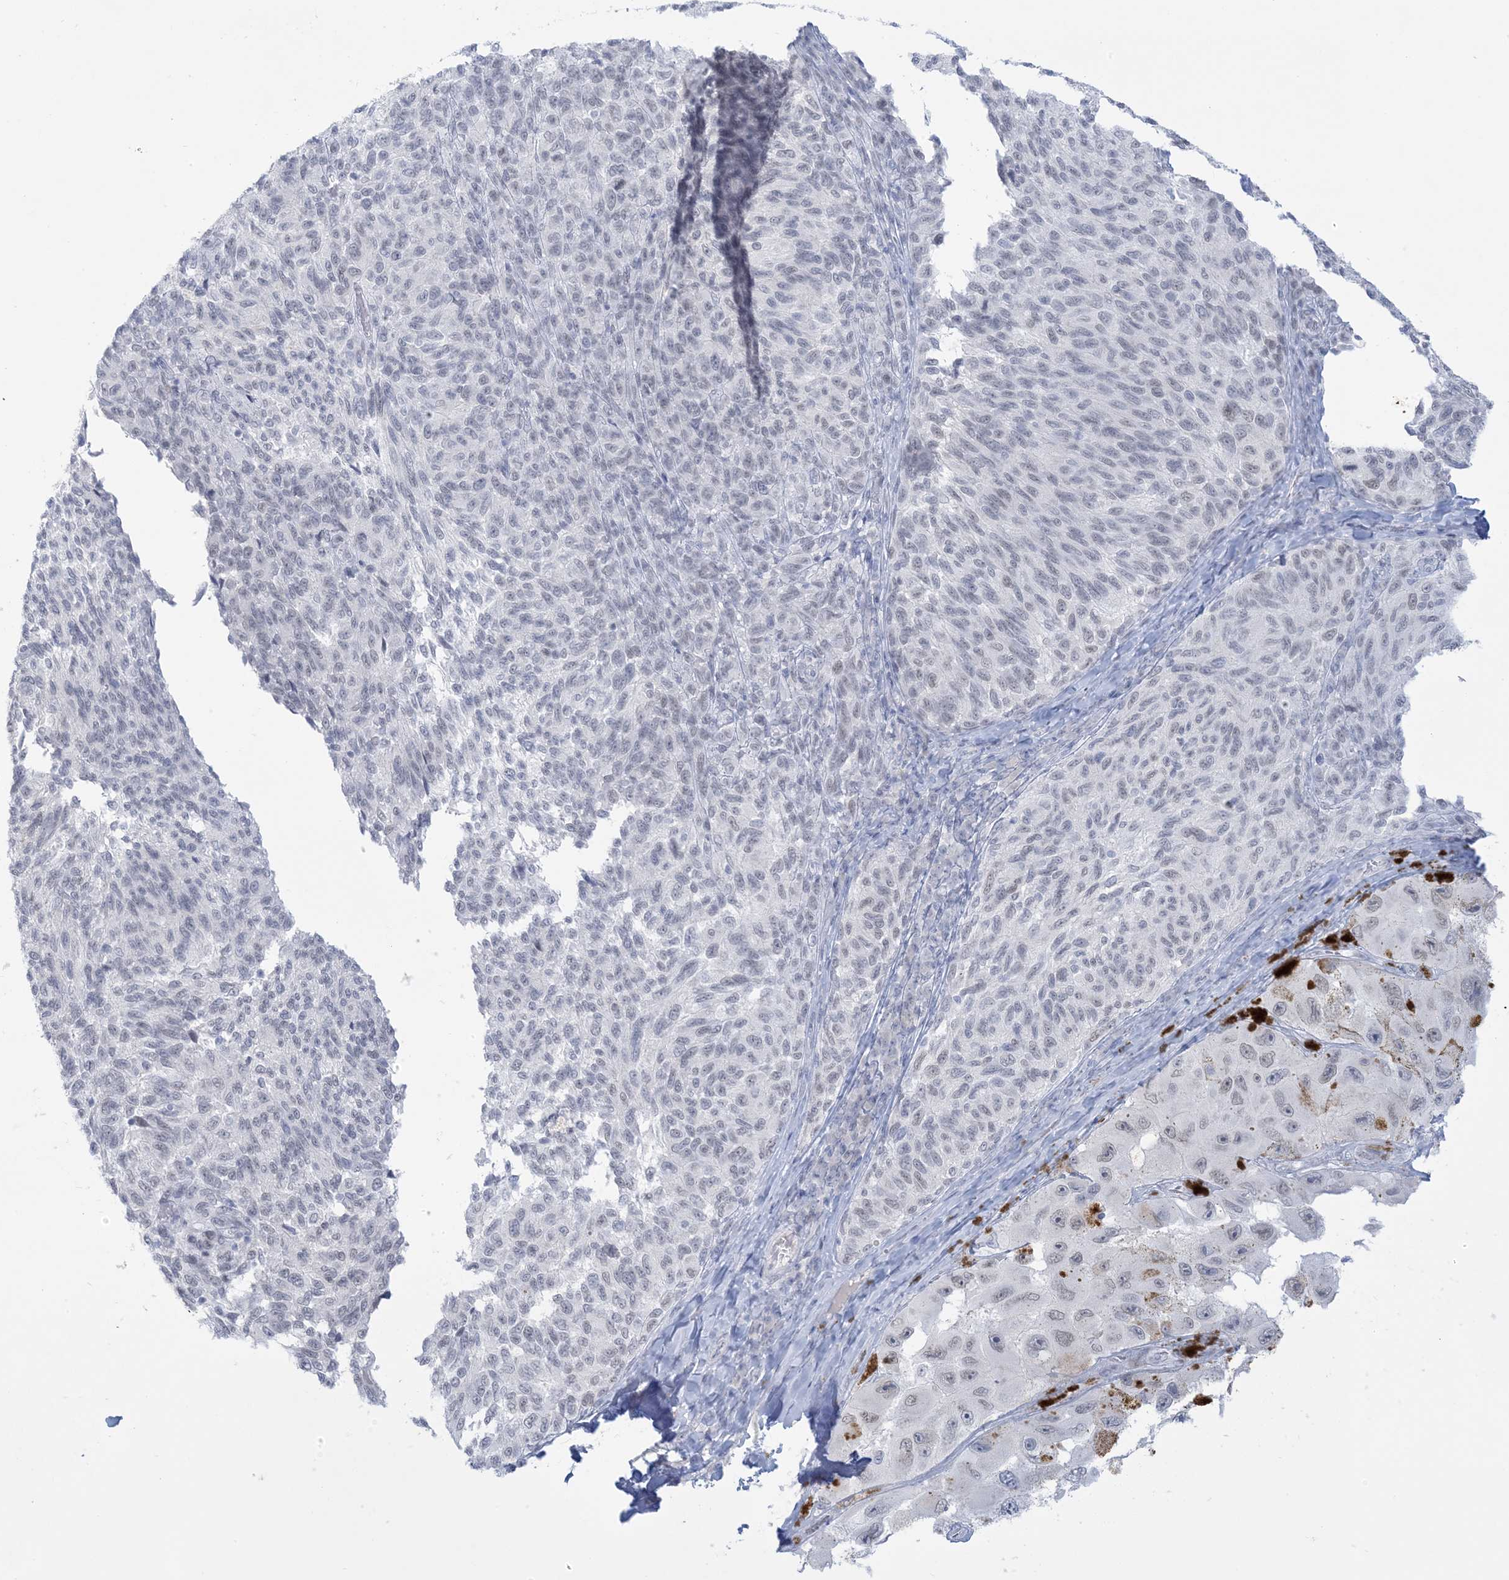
{"staining": {"intensity": "negative", "quantity": "none", "location": "none"}, "tissue": "melanoma", "cell_type": "Tumor cells", "image_type": "cancer", "snomed": [{"axis": "morphology", "description": "Malignant melanoma, NOS"}, {"axis": "topography", "description": "Skin"}], "caption": "The histopathology image reveals no significant positivity in tumor cells of malignant melanoma.", "gene": "HOMEZ", "patient": {"sex": "female", "age": 73}}